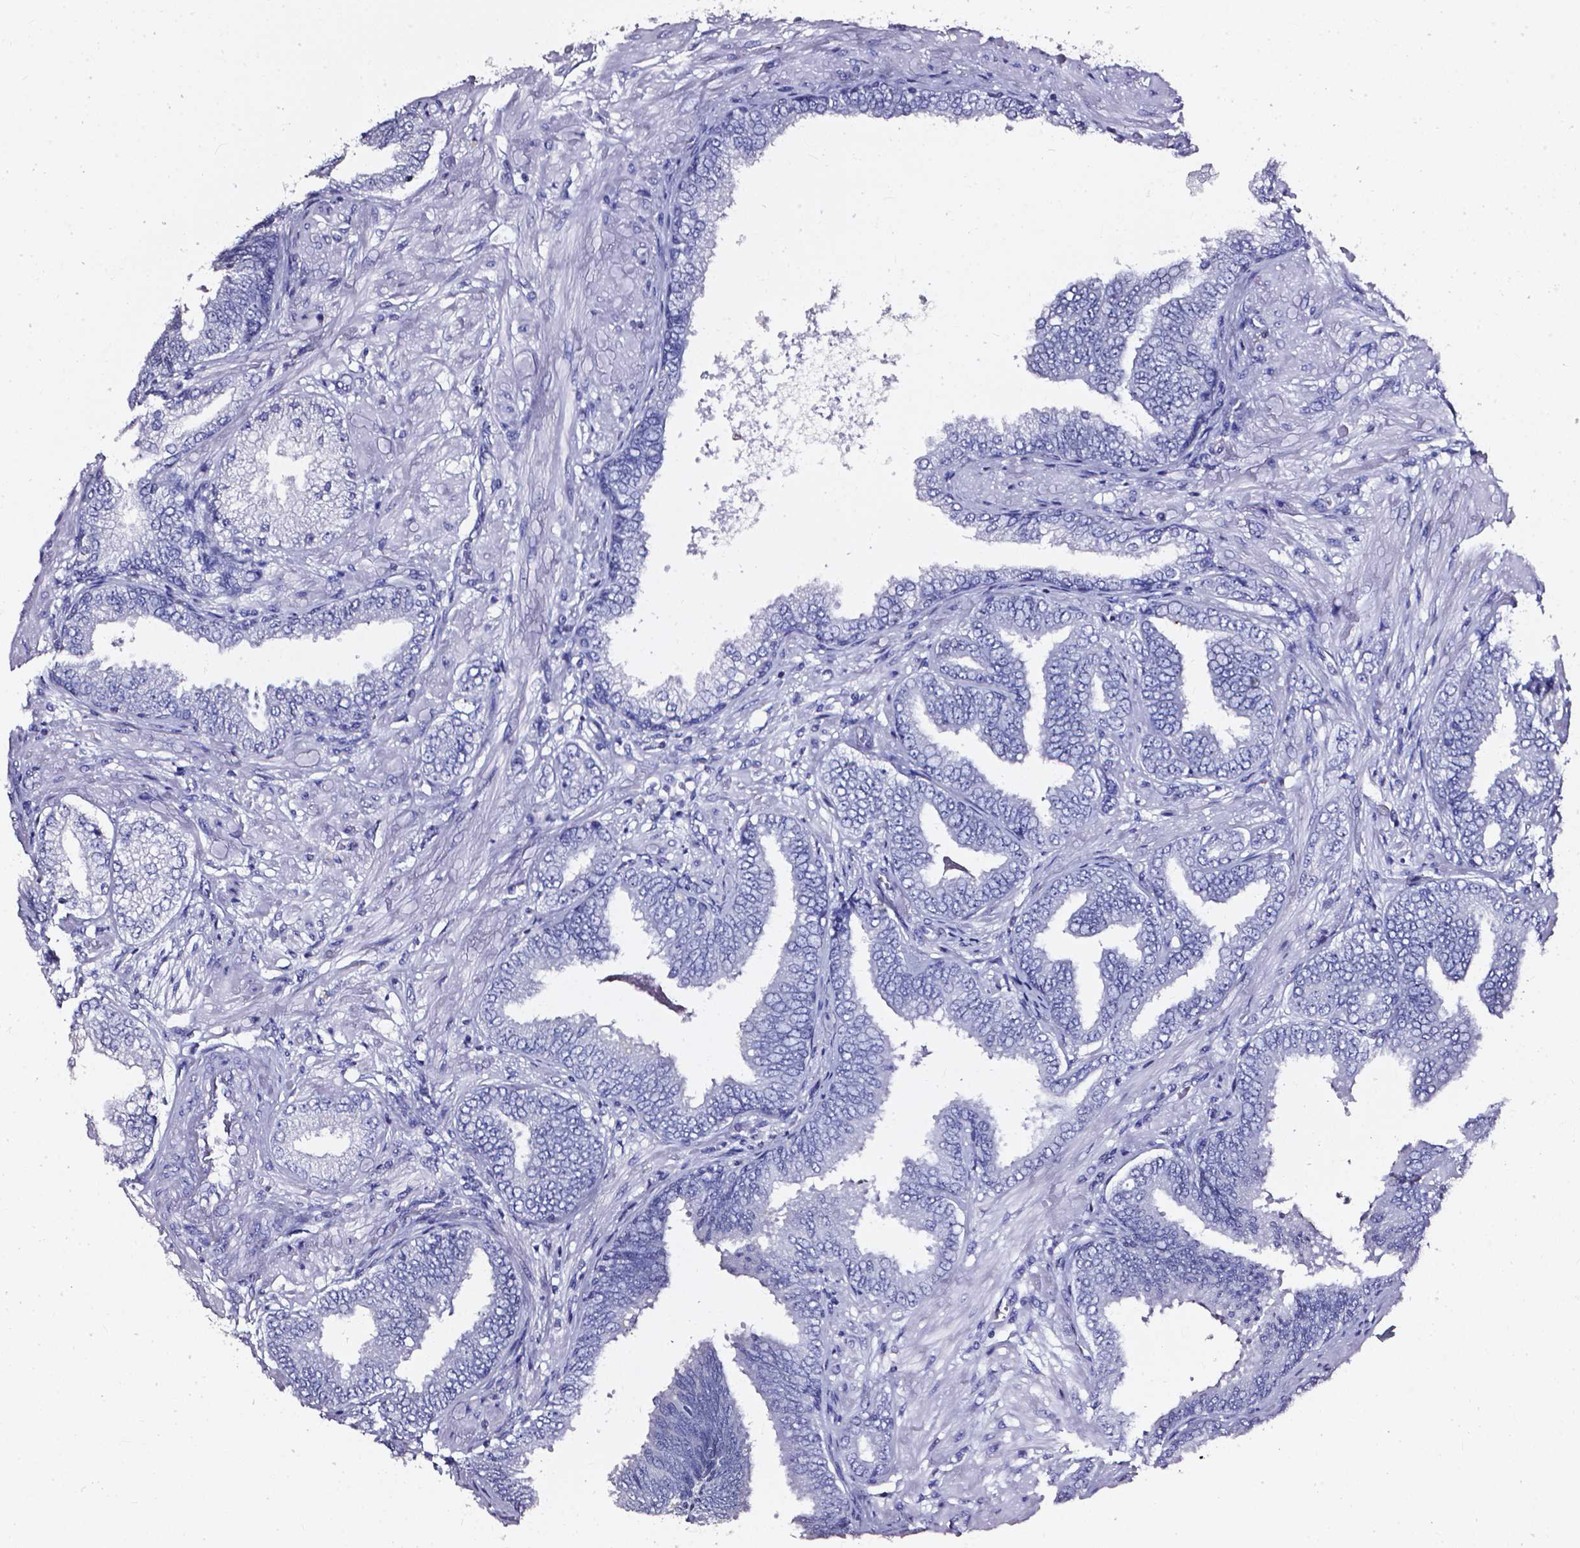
{"staining": {"intensity": "negative", "quantity": "none", "location": "none"}, "tissue": "prostate cancer", "cell_type": "Tumor cells", "image_type": "cancer", "snomed": [{"axis": "morphology", "description": "Adenocarcinoma, Low grade"}, {"axis": "topography", "description": "Prostate"}], "caption": "There is no significant expression in tumor cells of prostate cancer (low-grade adenocarcinoma). Nuclei are stained in blue.", "gene": "AKR1B10", "patient": {"sex": "male", "age": 55}}